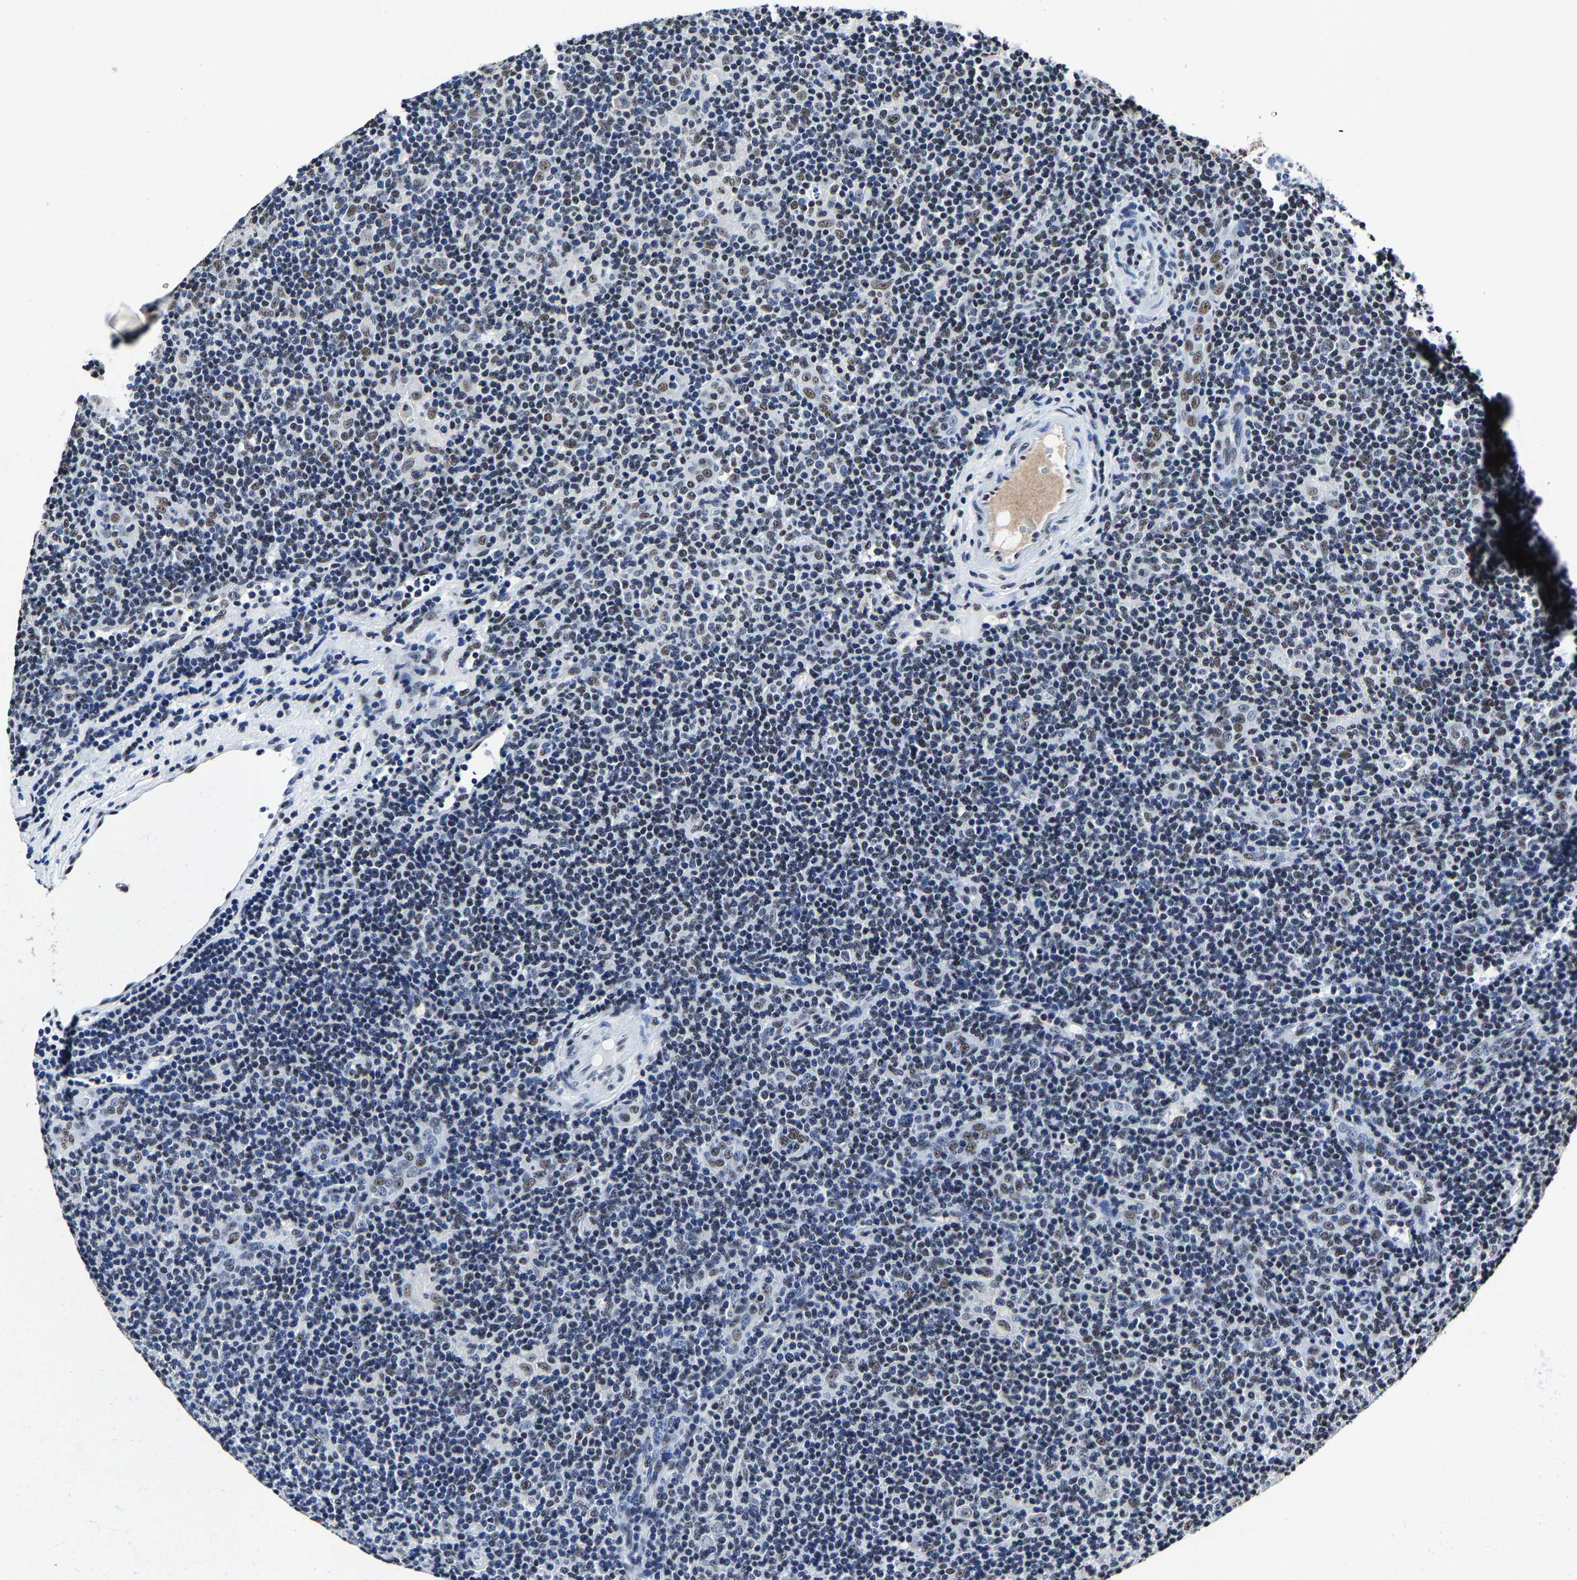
{"staining": {"intensity": "weak", "quantity": "25%-75%", "location": "nuclear"}, "tissue": "lymphoma", "cell_type": "Tumor cells", "image_type": "cancer", "snomed": [{"axis": "morphology", "description": "Hodgkin's disease, NOS"}, {"axis": "topography", "description": "Lymph node"}], "caption": "An IHC image of tumor tissue is shown. Protein staining in brown labels weak nuclear positivity in Hodgkin's disease within tumor cells.", "gene": "RBM45", "patient": {"sex": "female", "age": 57}}